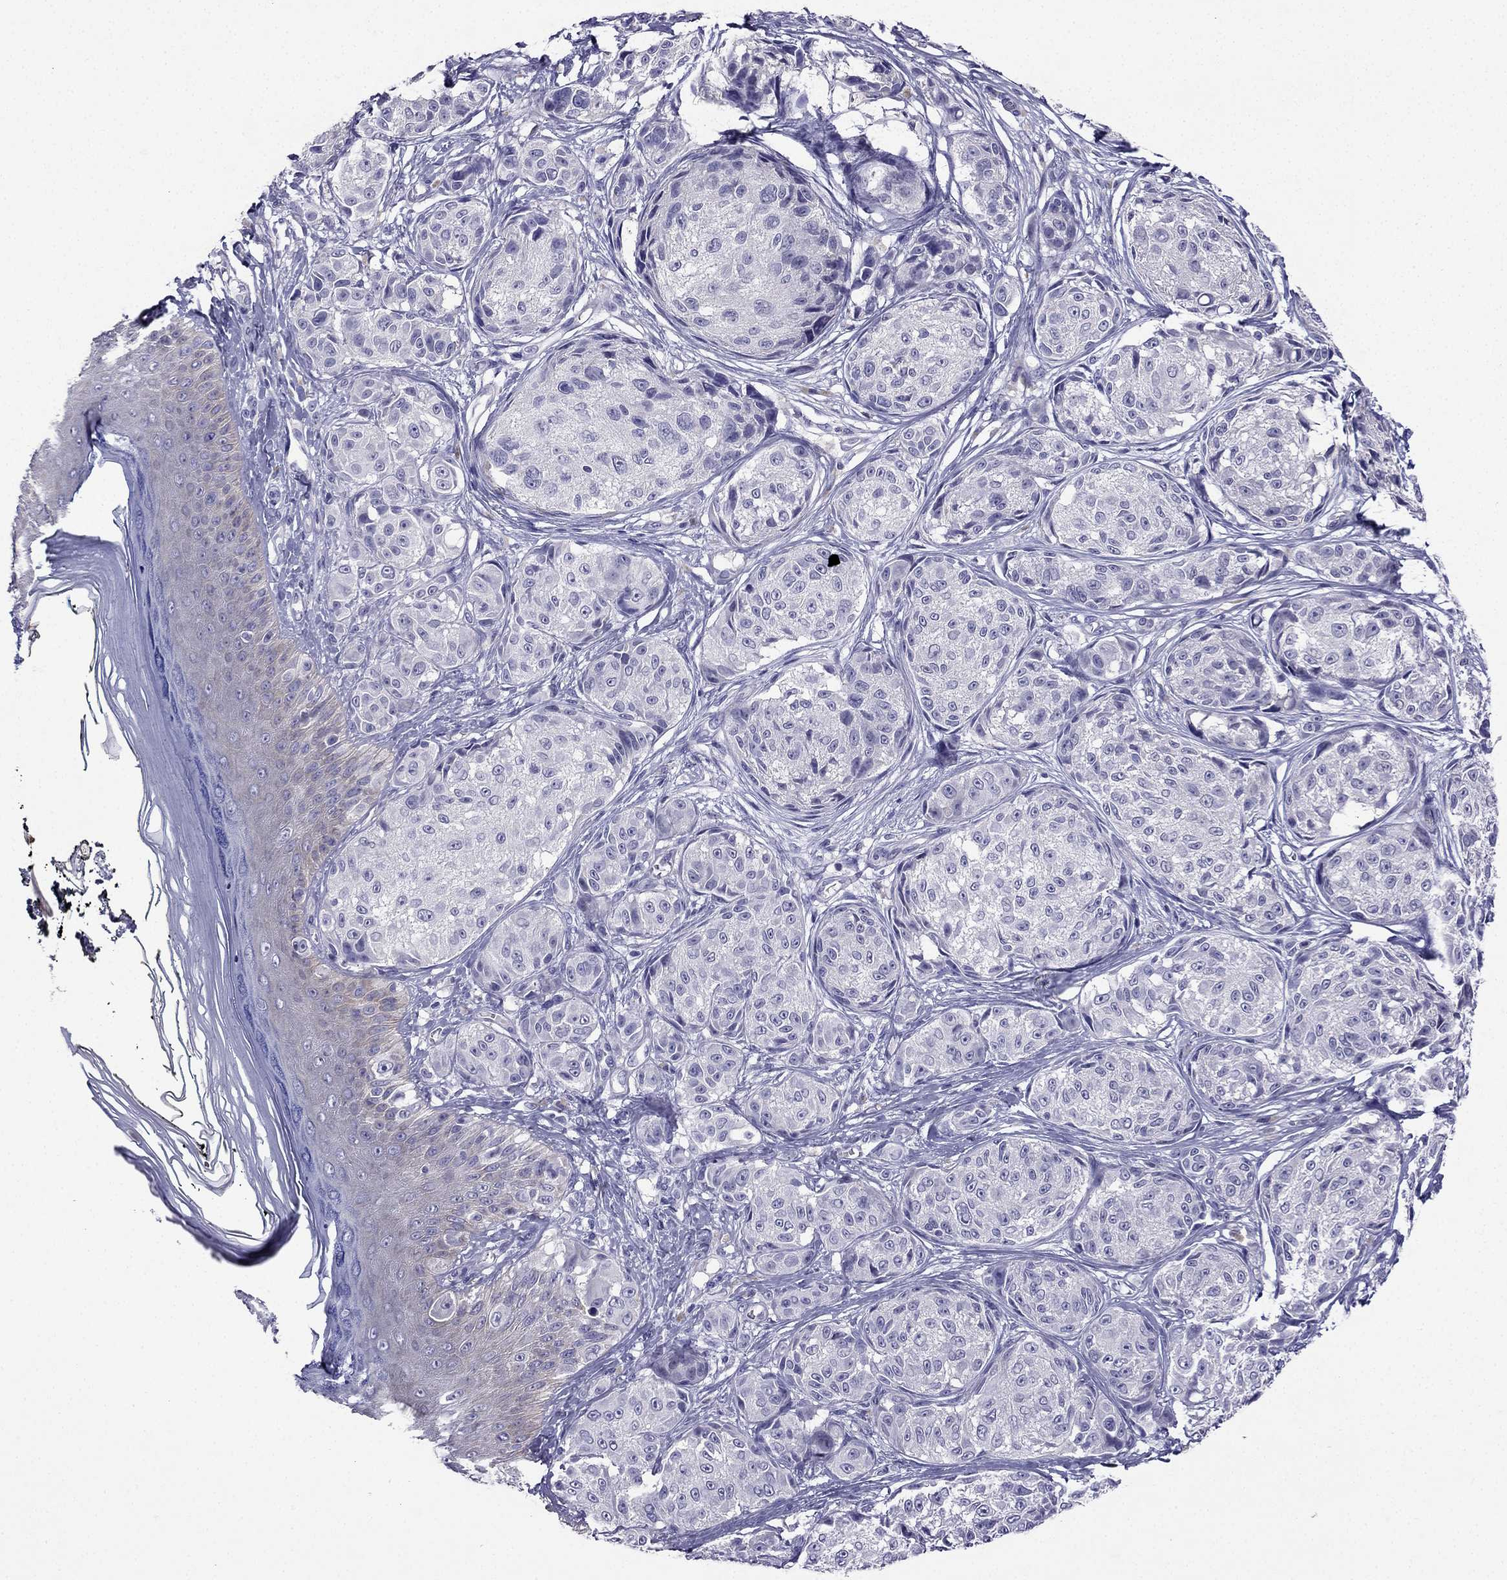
{"staining": {"intensity": "negative", "quantity": "none", "location": "none"}, "tissue": "melanoma", "cell_type": "Tumor cells", "image_type": "cancer", "snomed": [{"axis": "morphology", "description": "Malignant melanoma, NOS"}, {"axis": "topography", "description": "Skin"}], "caption": "Tumor cells are negative for protein expression in human malignant melanoma. Nuclei are stained in blue.", "gene": "KCNJ10", "patient": {"sex": "male", "age": 61}}